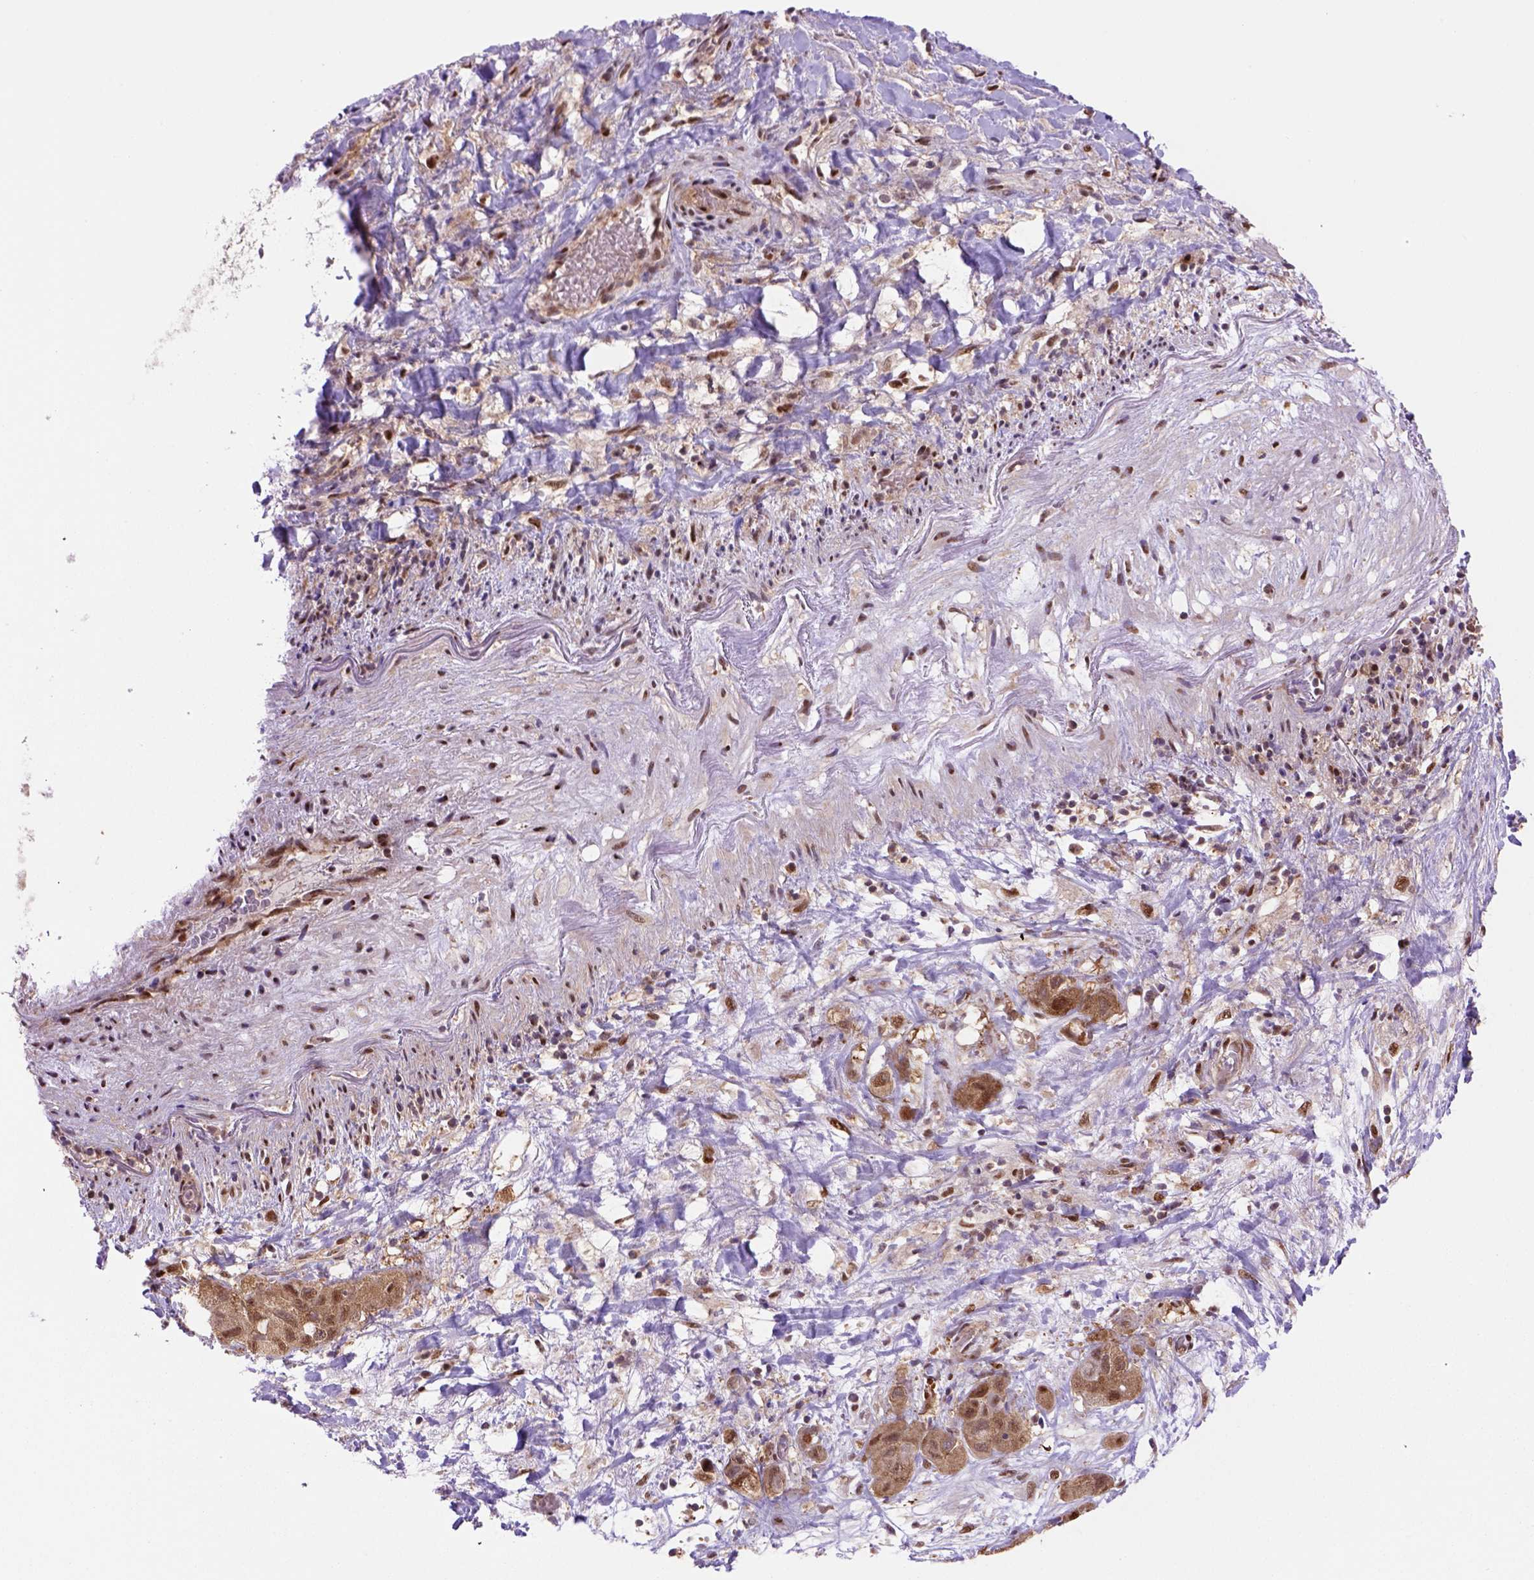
{"staining": {"intensity": "strong", "quantity": ">75%", "location": "cytoplasmic/membranous,nuclear"}, "tissue": "liver cancer", "cell_type": "Tumor cells", "image_type": "cancer", "snomed": [{"axis": "morphology", "description": "Cholangiocarcinoma"}, {"axis": "topography", "description": "Liver"}], "caption": "Immunohistochemistry (IHC) (DAB (3,3'-diaminobenzidine)) staining of cholangiocarcinoma (liver) reveals strong cytoplasmic/membranous and nuclear protein staining in about >75% of tumor cells. (IHC, brightfield microscopy, high magnification).", "gene": "PSMC2", "patient": {"sex": "female", "age": 52}}